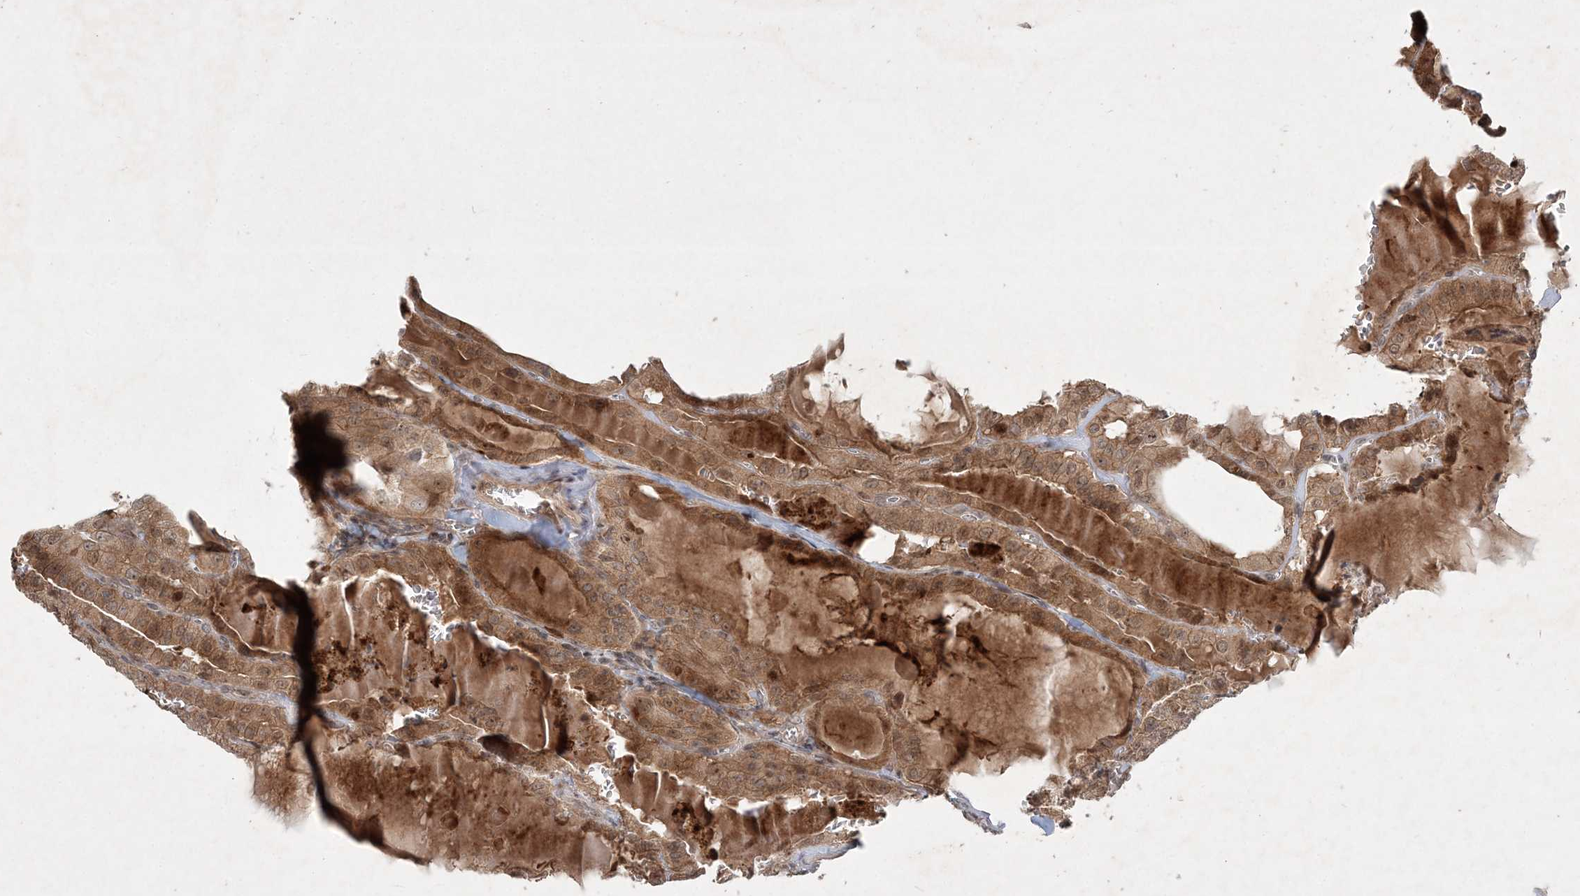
{"staining": {"intensity": "moderate", "quantity": ">75%", "location": "cytoplasmic/membranous"}, "tissue": "thyroid cancer", "cell_type": "Tumor cells", "image_type": "cancer", "snomed": [{"axis": "morphology", "description": "Papillary adenocarcinoma, NOS"}, {"axis": "topography", "description": "Thyroid gland"}], "caption": "Immunohistochemistry staining of thyroid cancer, which reveals medium levels of moderate cytoplasmic/membranous staining in about >75% of tumor cells indicating moderate cytoplasmic/membranous protein expression. The staining was performed using DAB (3,3'-diaminobenzidine) (brown) for protein detection and nuclei were counterstained in hematoxylin (blue).", "gene": "UBR3", "patient": {"sex": "male", "age": 52}}